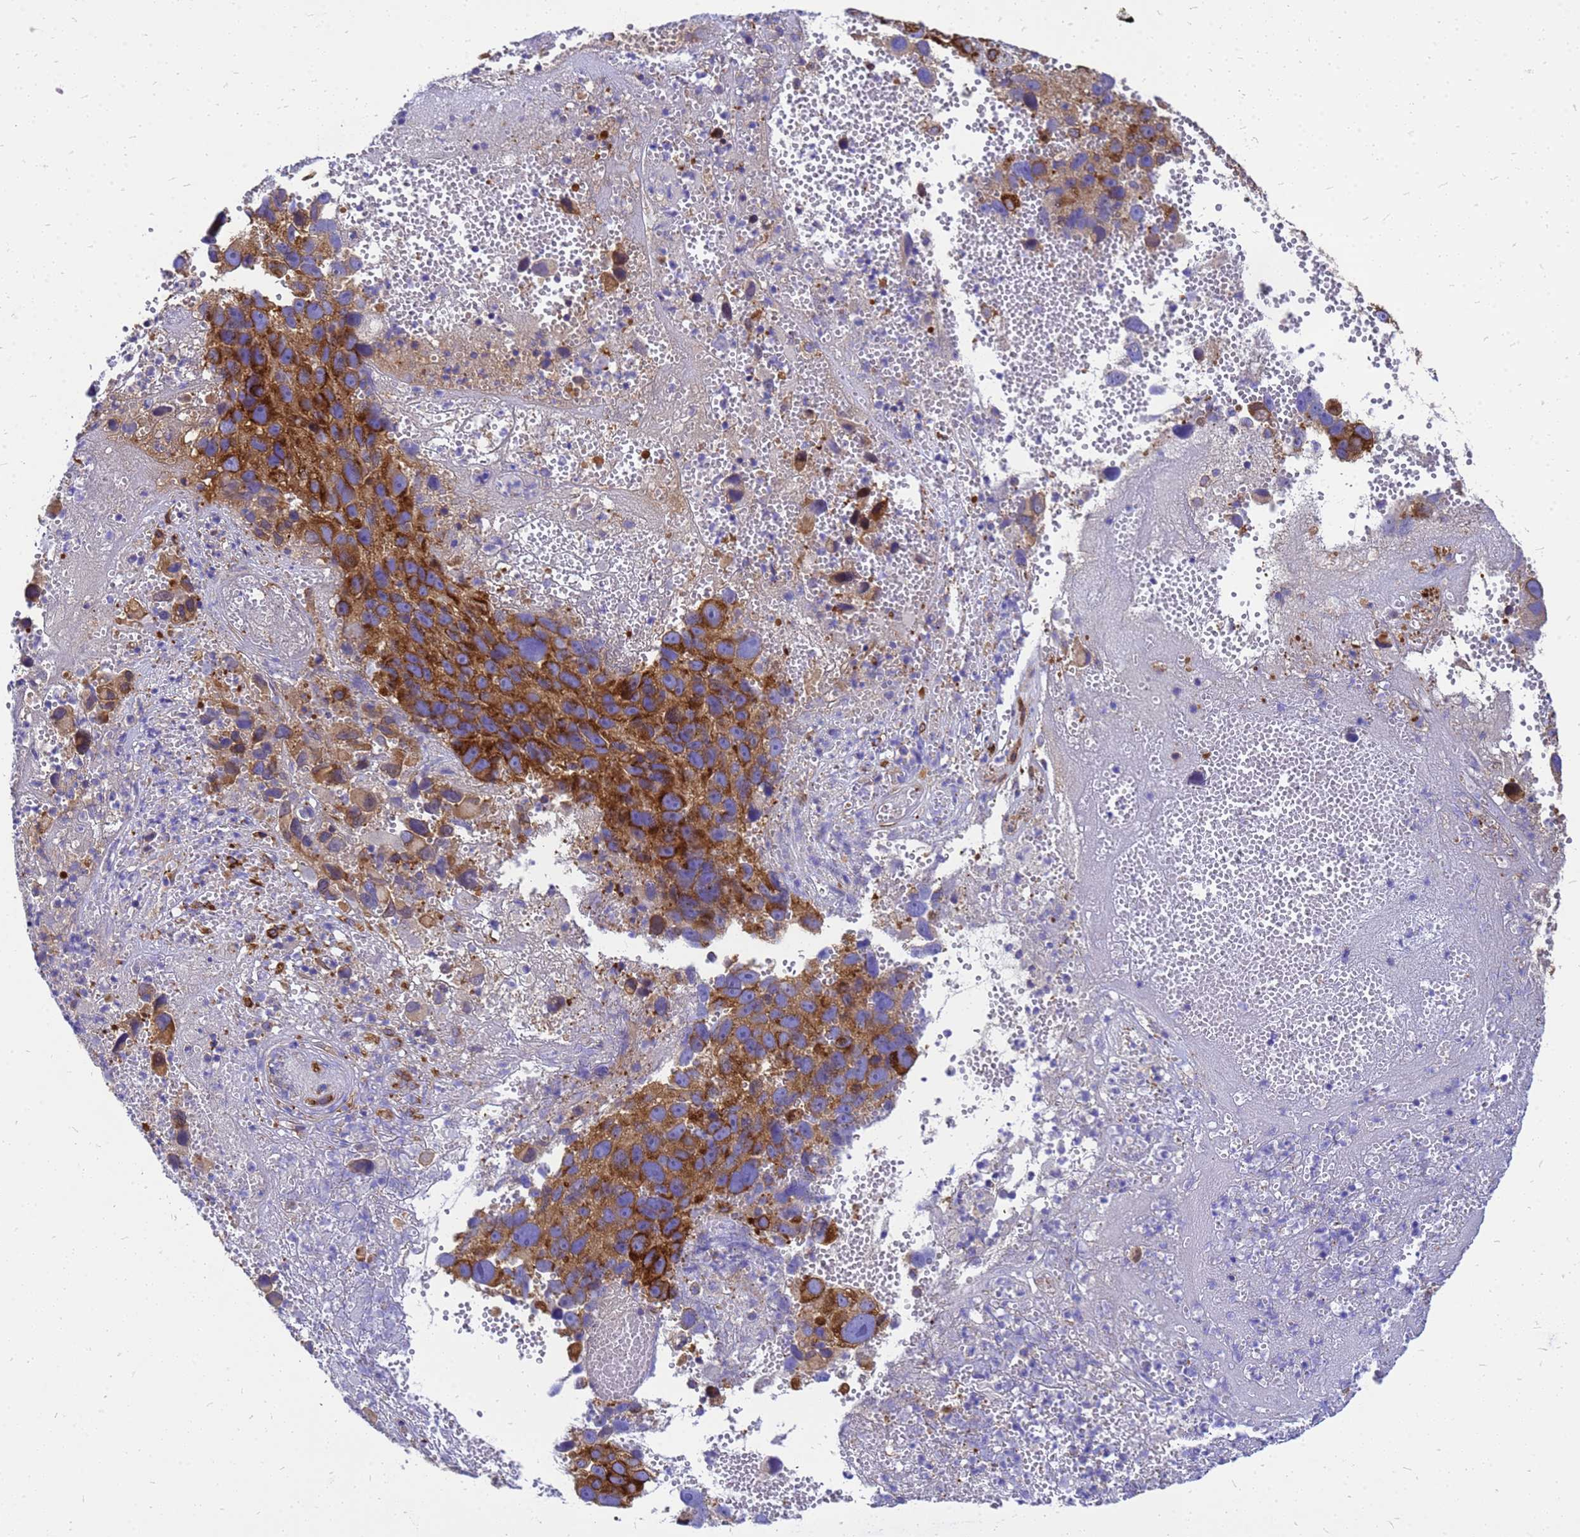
{"staining": {"intensity": "strong", "quantity": ">75%", "location": "cytoplasmic/membranous"}, "tissue": "melanoma", "cell_type": "Tumor cells", "image_type": "cancer", "snomed": [{"axis": "morphology", "description": "Malignant melanoma, NOS"}, {"axis": "topography", "description": "Skin"}], "caption": "Melanoma stained for a protein (brown) shows strong cytoplasmic/membranous positive expression in about >75% of tumor cells.", "gene": "EEF1D", "patient": {"sex": "male", "age": 84}}